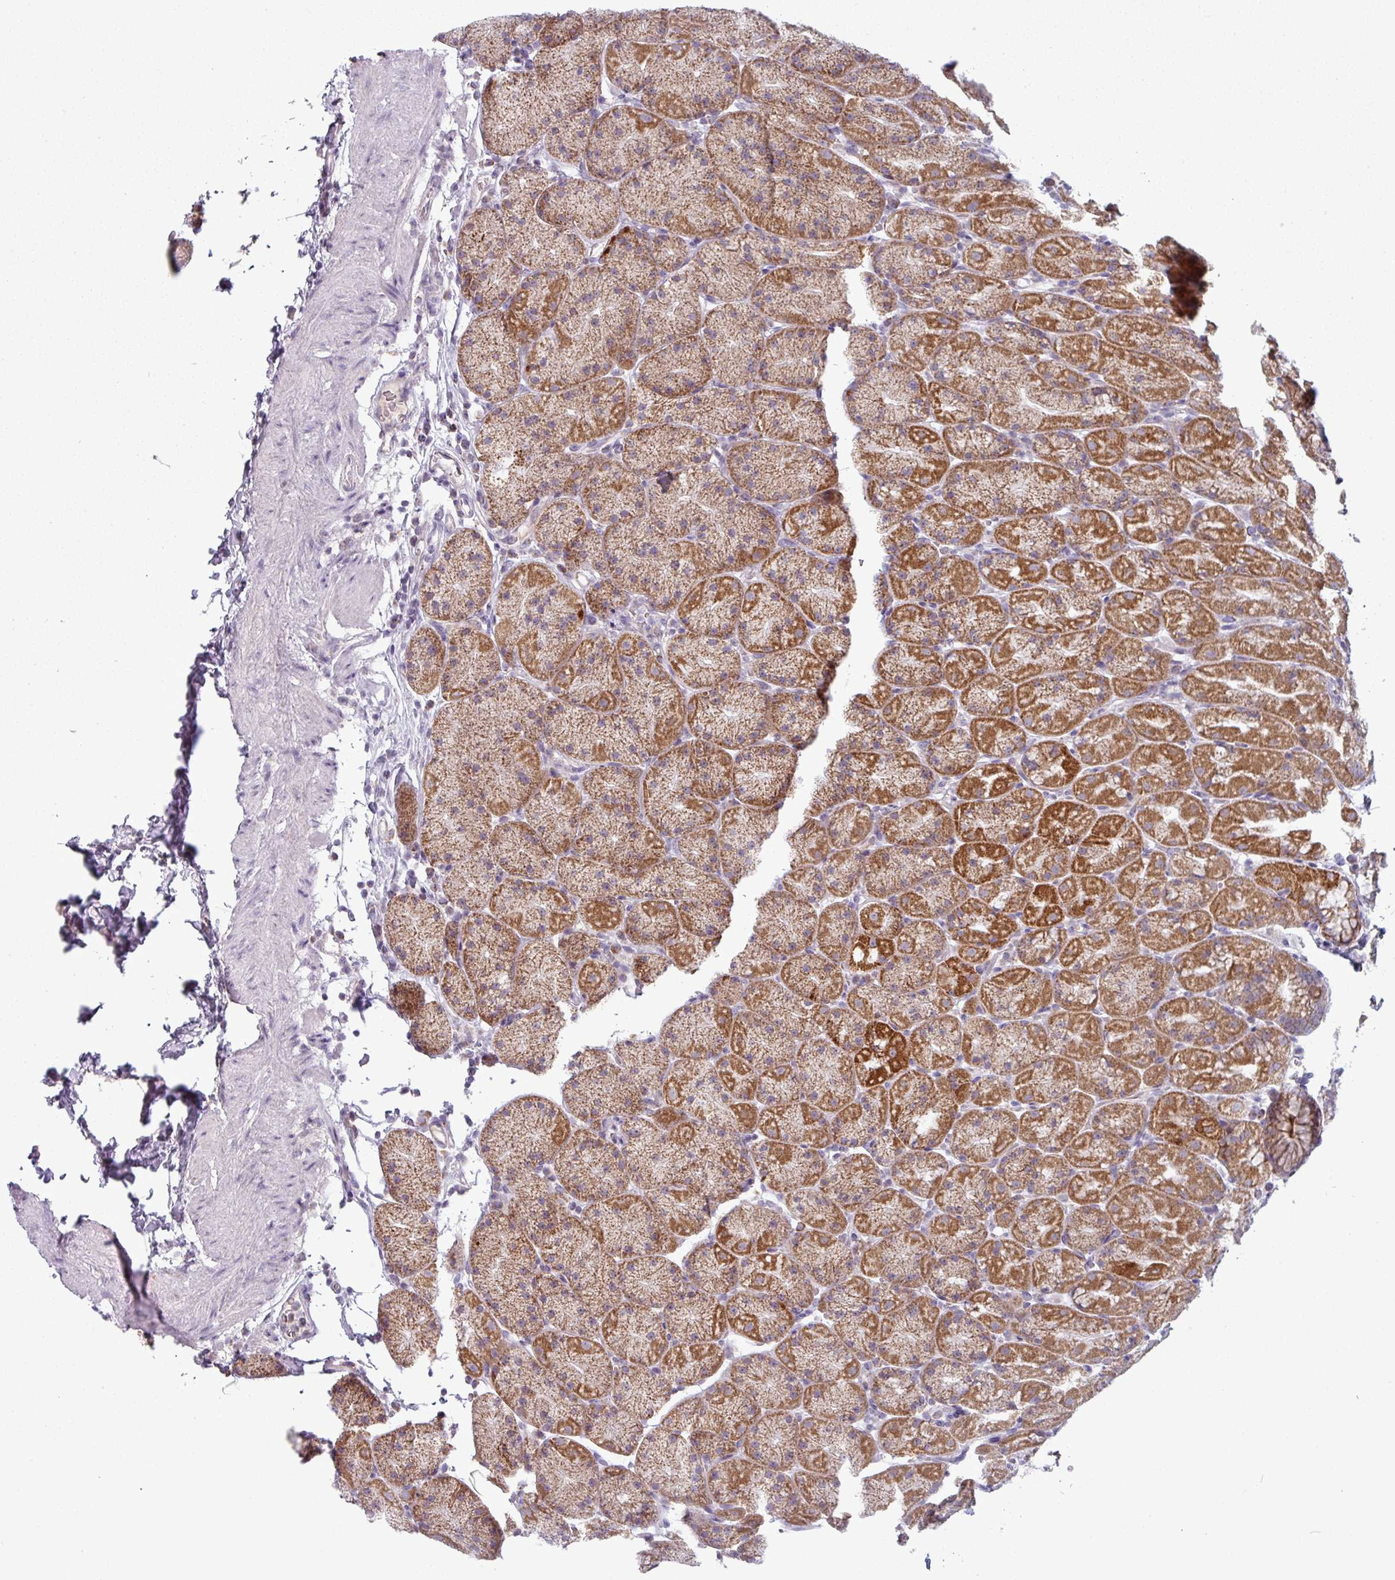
{"staining": {"intensity": "strong", "quantity": ">75%", "location": "cytoplasmic/membranous"}, "tissue": "stomach", "cell_type": "Glandular cells", "image_type": "normal", "snomed": [{"axis": "morphology", "description": "Normal tissue, NOS"}, {"axis": "topography", "description": "Stomach, upper"}, {"axis": "topography", "description": "Stomach, lower"}], "caption": "Glandular cells exhibit high levels of strong cytoplasmic/membranous positivity in approximately >75% of cells in unremarkable human stomach. (IHC, brightfield microscopy, high magnification).", "gene": "ZNF615", "patient": {"sex": "male", "age": 67}}